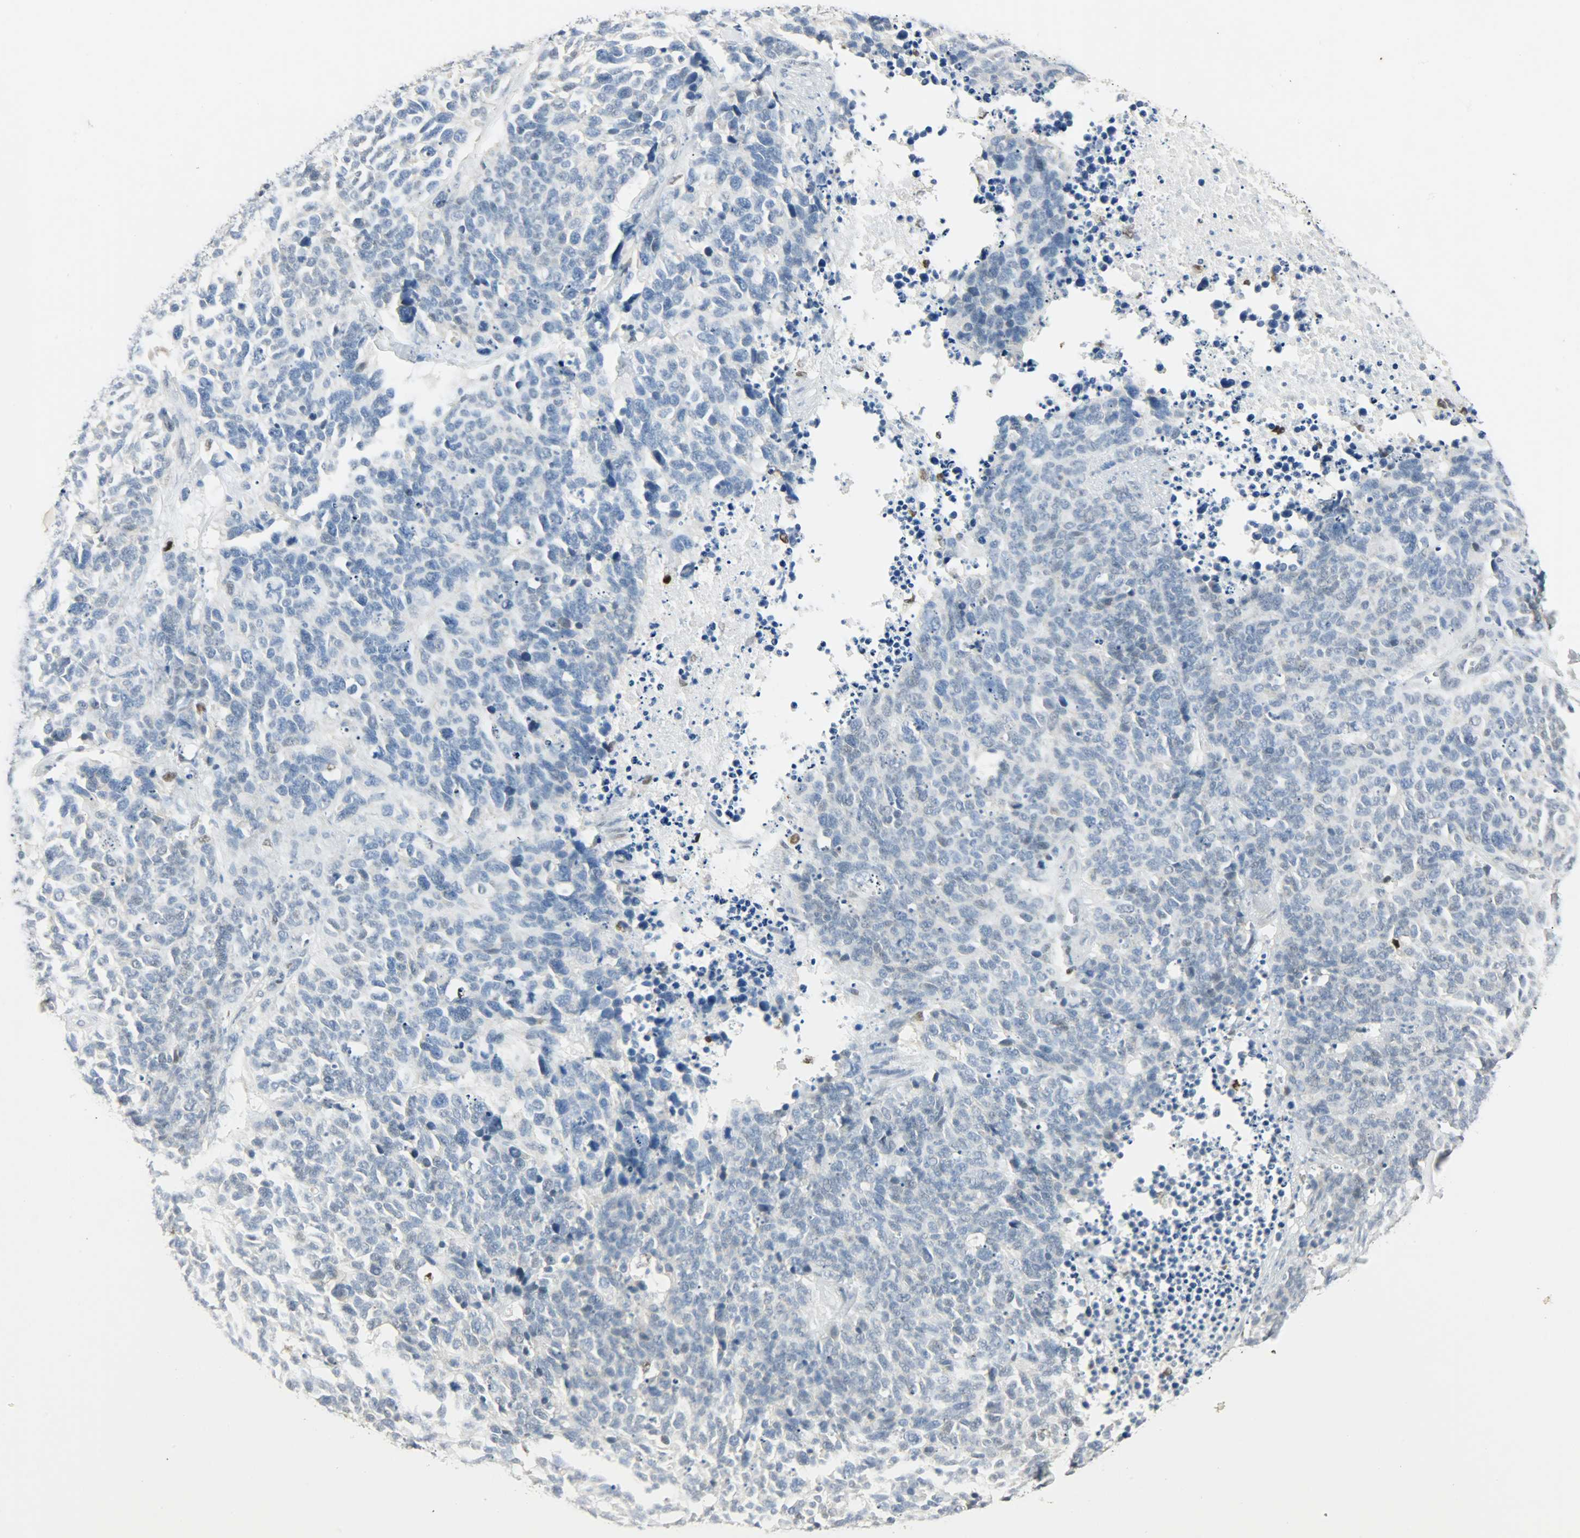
{"staining": {"intensity": "negative", "quantity": "none", "location": "none"}, "tissue": "lung cancer", "cell_type": "Tumor cells", "image_type": "cancer", "snomed": [{"axis": "morphology", "description": "Neoplasm, malignant, NOS"}, {"axis": "topography", "description": "Lung"}], "caption": "High magnification brightfield microscopy of lung neoplasm (malignant) stained with DAB (3,3'-diaminobenzidine) (brown) and counterstained with hematoxylin (blue): tumor cells show no significant expression.", "gene": "PPARG", "patient": {"sex": "female", "age": 58}}